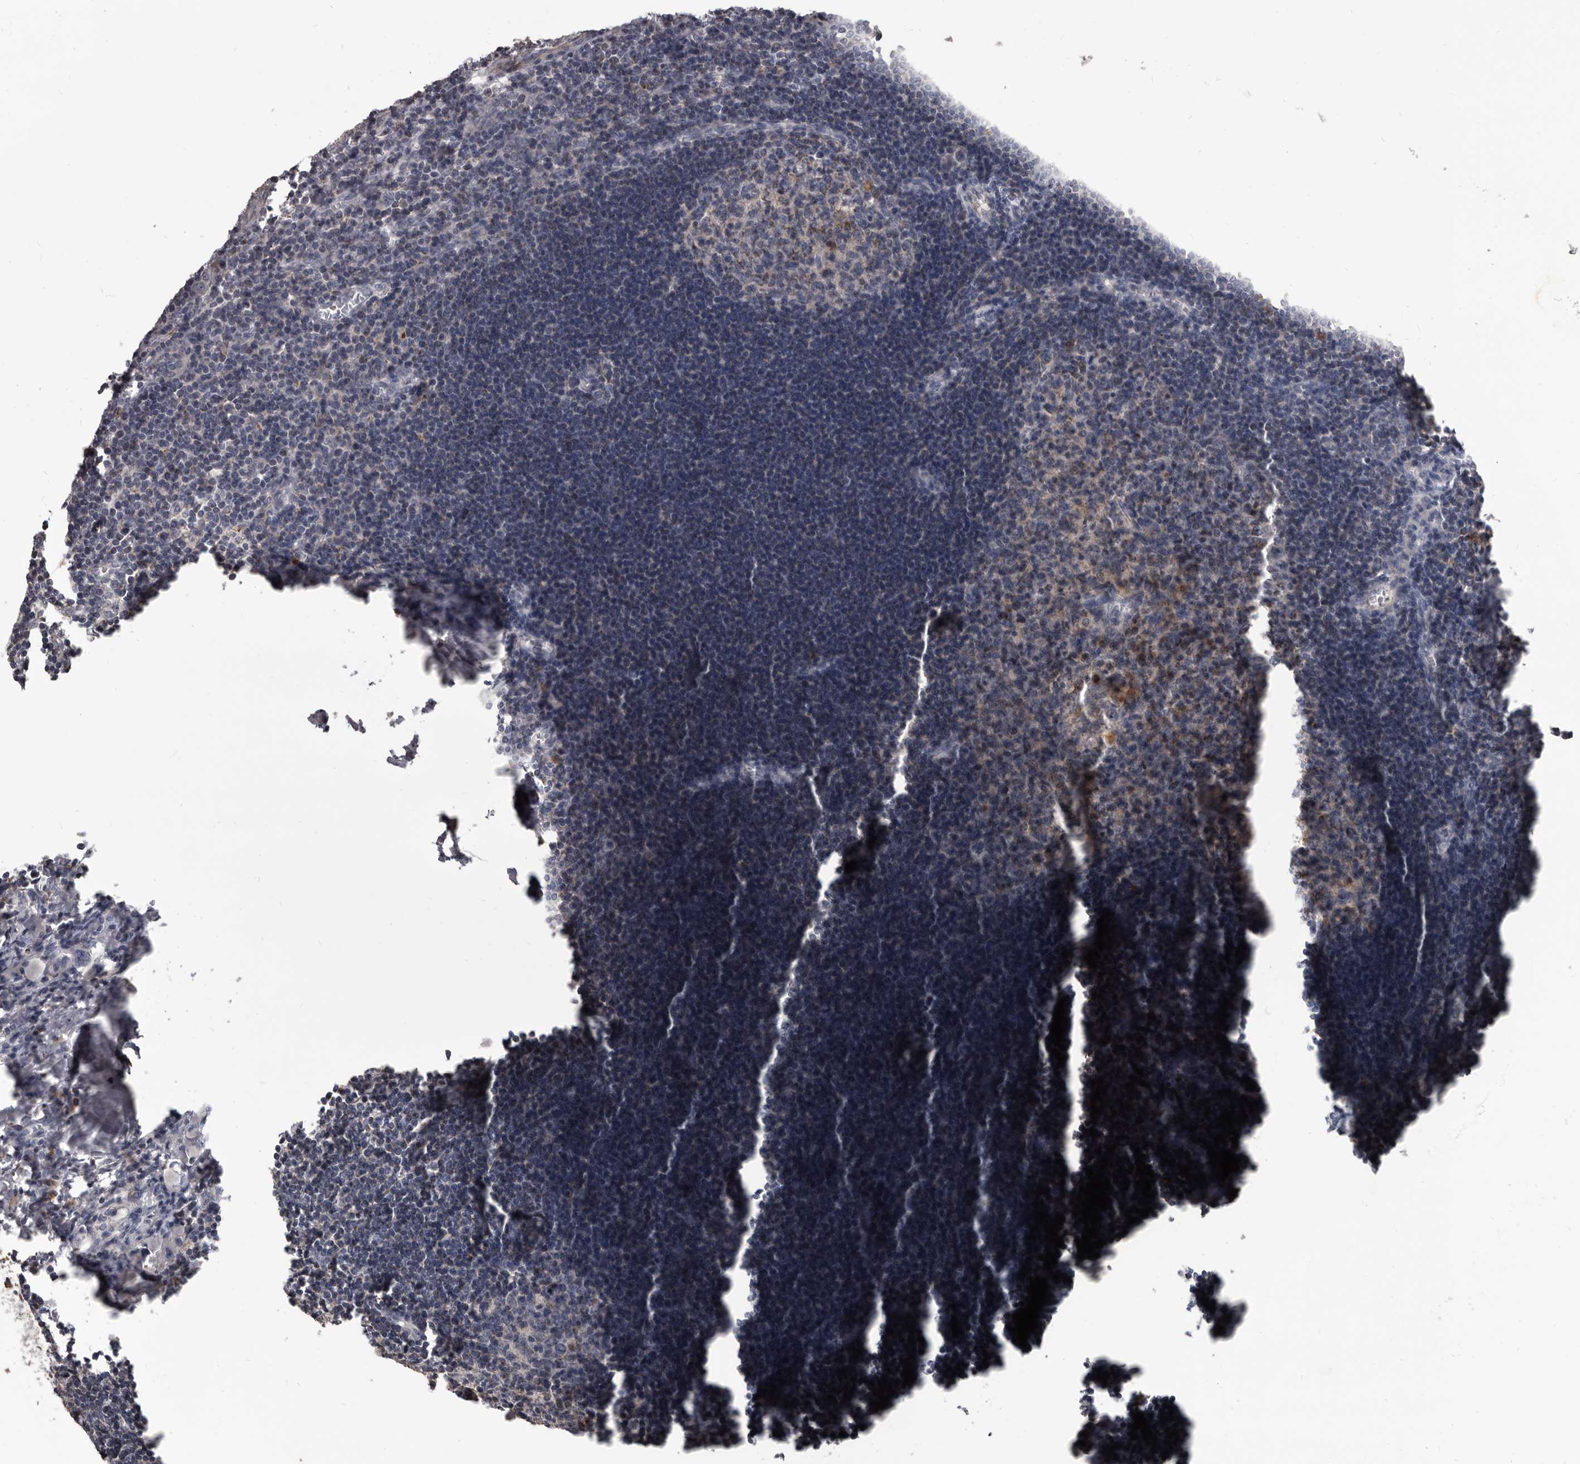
{"staining": {"intensity": "strong", "quantity": "<25%", "location": "cytoplasmic/membranous"}, "tissue": "lymph node", "cell_type": "Germinal center cells", "image_type": "normal", "snomed": [{"axis": "morphology", "description": "Normal tissue, NOS"}, {"axis": "morphology", "description": "Malignant melanoma, Metastatic site"}, {"axis": "topography", "description": "Lymph node"}], "caption": "A micrograph of human lymph node stained for a protein displays strong cytoplasmic/membranous brown staining in germinal center cells.", "gene": "ALDH5A1", "patient": {"sex": "male", "age": 41}}